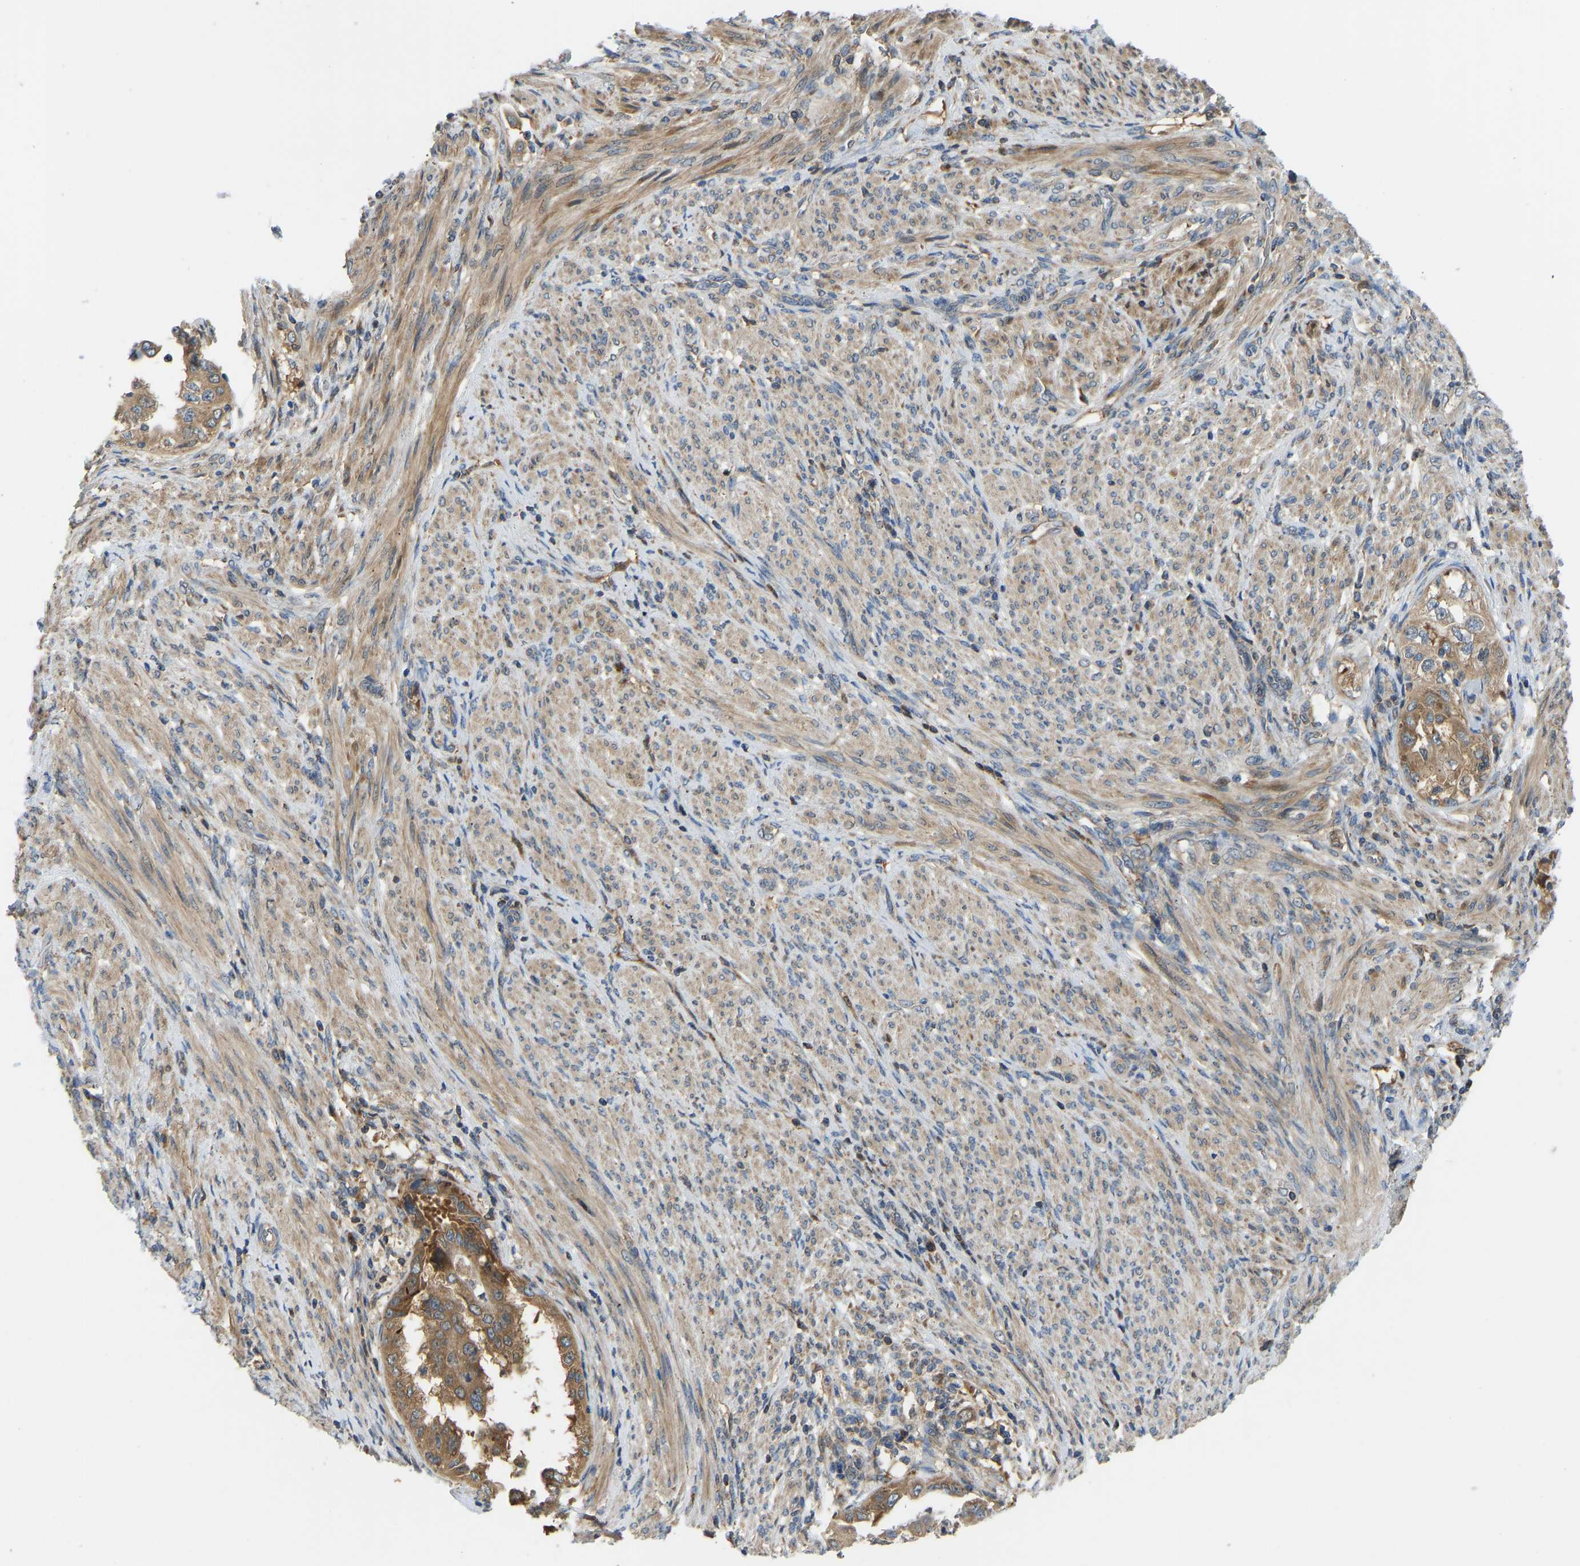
{"staining": {"intensity": "moderate", "quantity": ">75%", "location": "cytoplasmic/membranous"}, "tissue": "endometrial cancer", "cell_type": "Tumor cells", "image_type": "cancer", "snomed": [{"axis": "morphology", "description": "Adenocarcinoma, NOS"}, {"axis": "topography", "description": "Endometrium"}], "caption": "Tumor cells reveal medium levels of moderate cytoplasmic/membranous staining in approximately >75% of cells in human endometrial adenocarcinoma. (DAB (3,3'-diaminobenzidine) = brown stain, brightfield microscopy at high magnification).", "gene": "RBP1", "patient": {"sex": "female", "age": 85}}